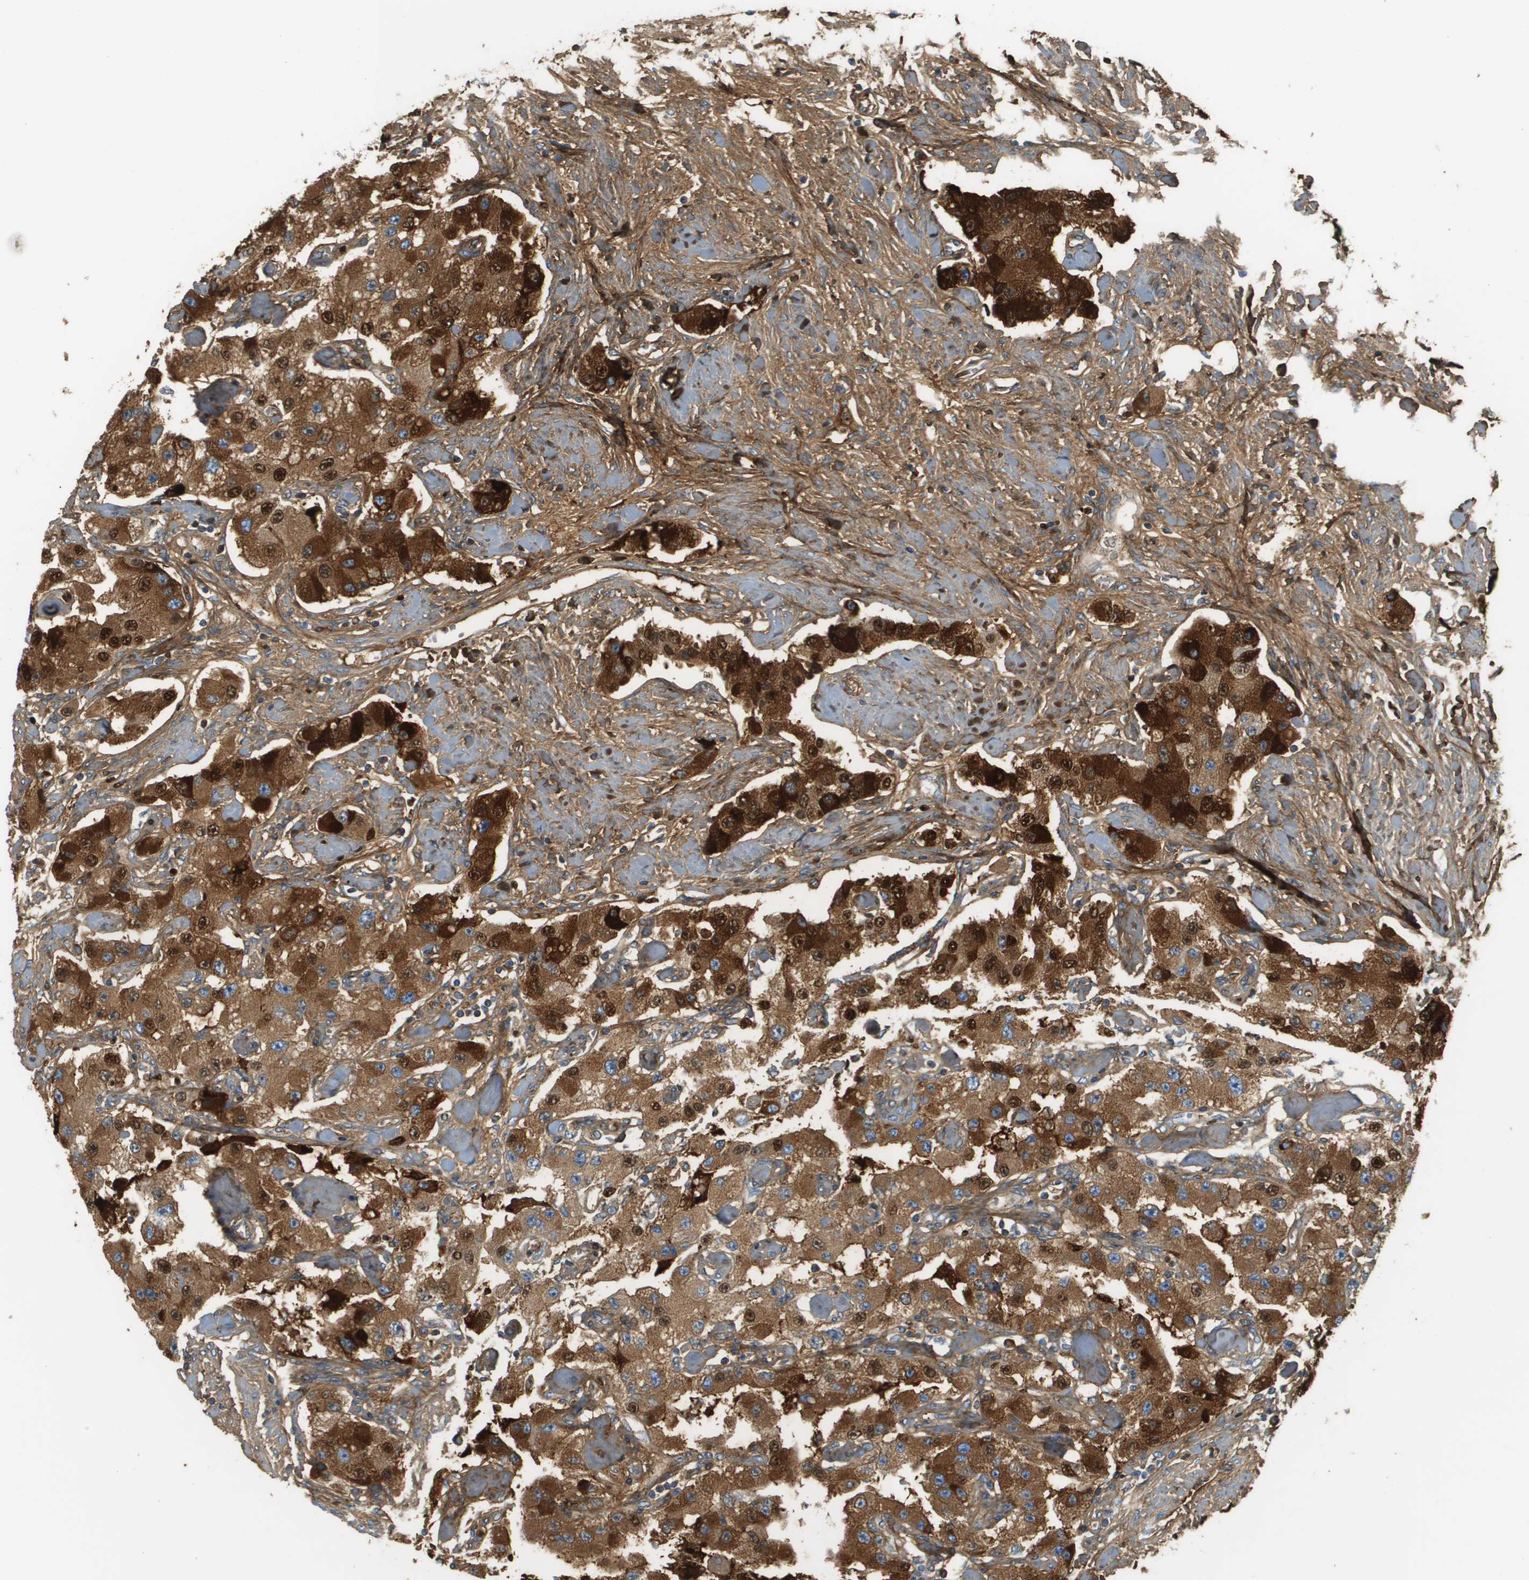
{"staining": {"intensity": "strong", "quantity": ">75%", "location": "cytoplasmic/membranous,nuclear"}, "tissue": "carcinoid", "cell_type": "Tumor cells", "image_type": "cancer", "snomed": [{"axis": "morphology", "description": "Carcinoid, malignant, NOS"}, {"axis": "topography", "description": "Pancreas"}], "caption": "Strong cytoplasmic/membranous and nuclear positivity is appreciated in about >75% of tumor cells in carcinoid.", "gene": "DCN", "patient": {"sex": "male", "age": 41}}